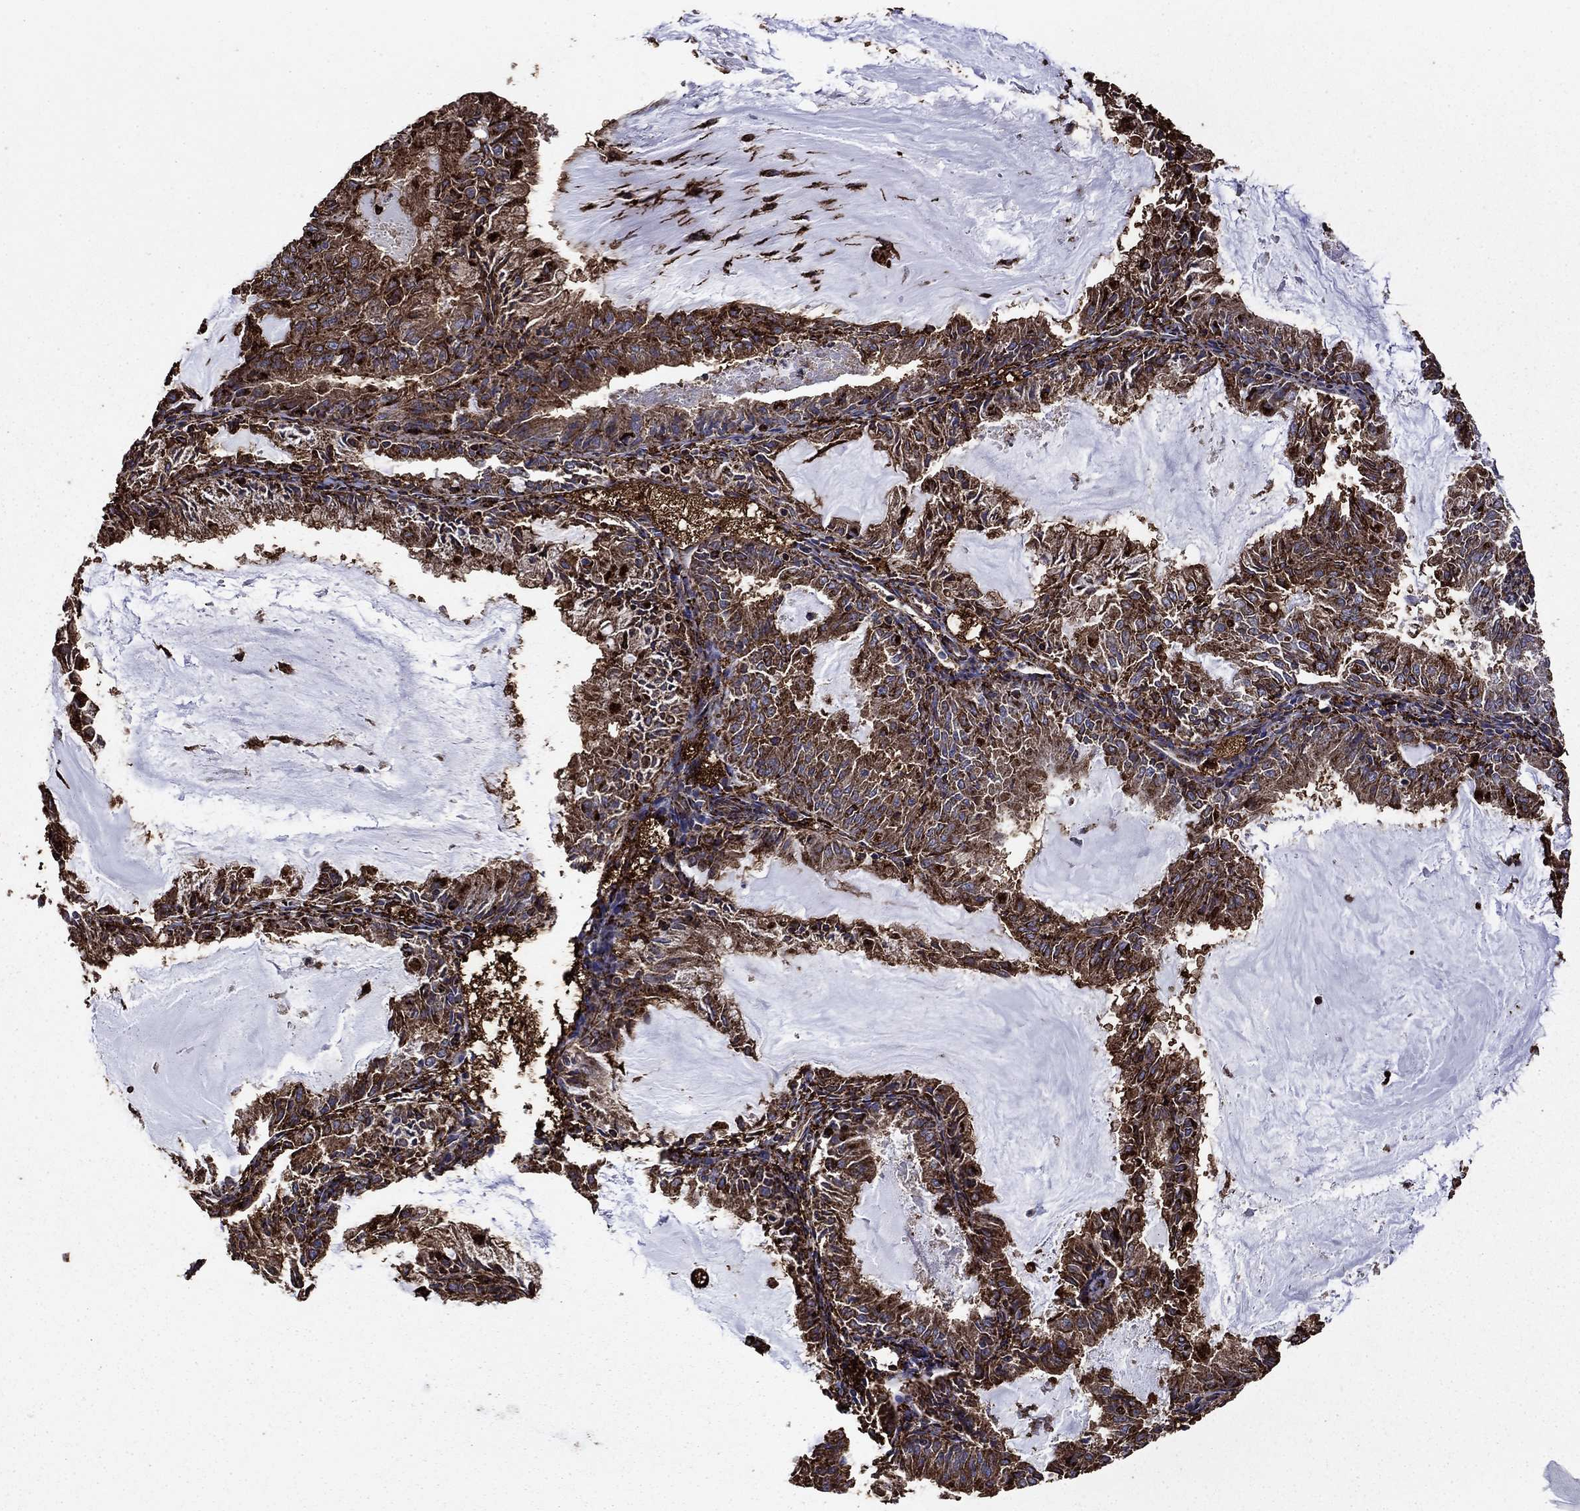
{"staining": {"intensity": "strong", "quantity": ">75%", "location": "cytoplasmic/membranous"}, "tissue": "endometrial cancer", "cell_type": "Tumor cells", "image_type": "cancer", "snomed": [{"axis": "morphology", "description": "Adenocarcinoma, NOS"}, {"axis": "topography", "description": "Endometrium"}], "caption": "An IHC histopathology image of neoplastic tissue is shown. Protein staining in brown highlights strong cytoplasmic/membranous positivity in endometrial cancer (adenocarcinoma) within tumor cells.", "gene": "PLAU", "patient": {"sex": "female", "age": 57}}